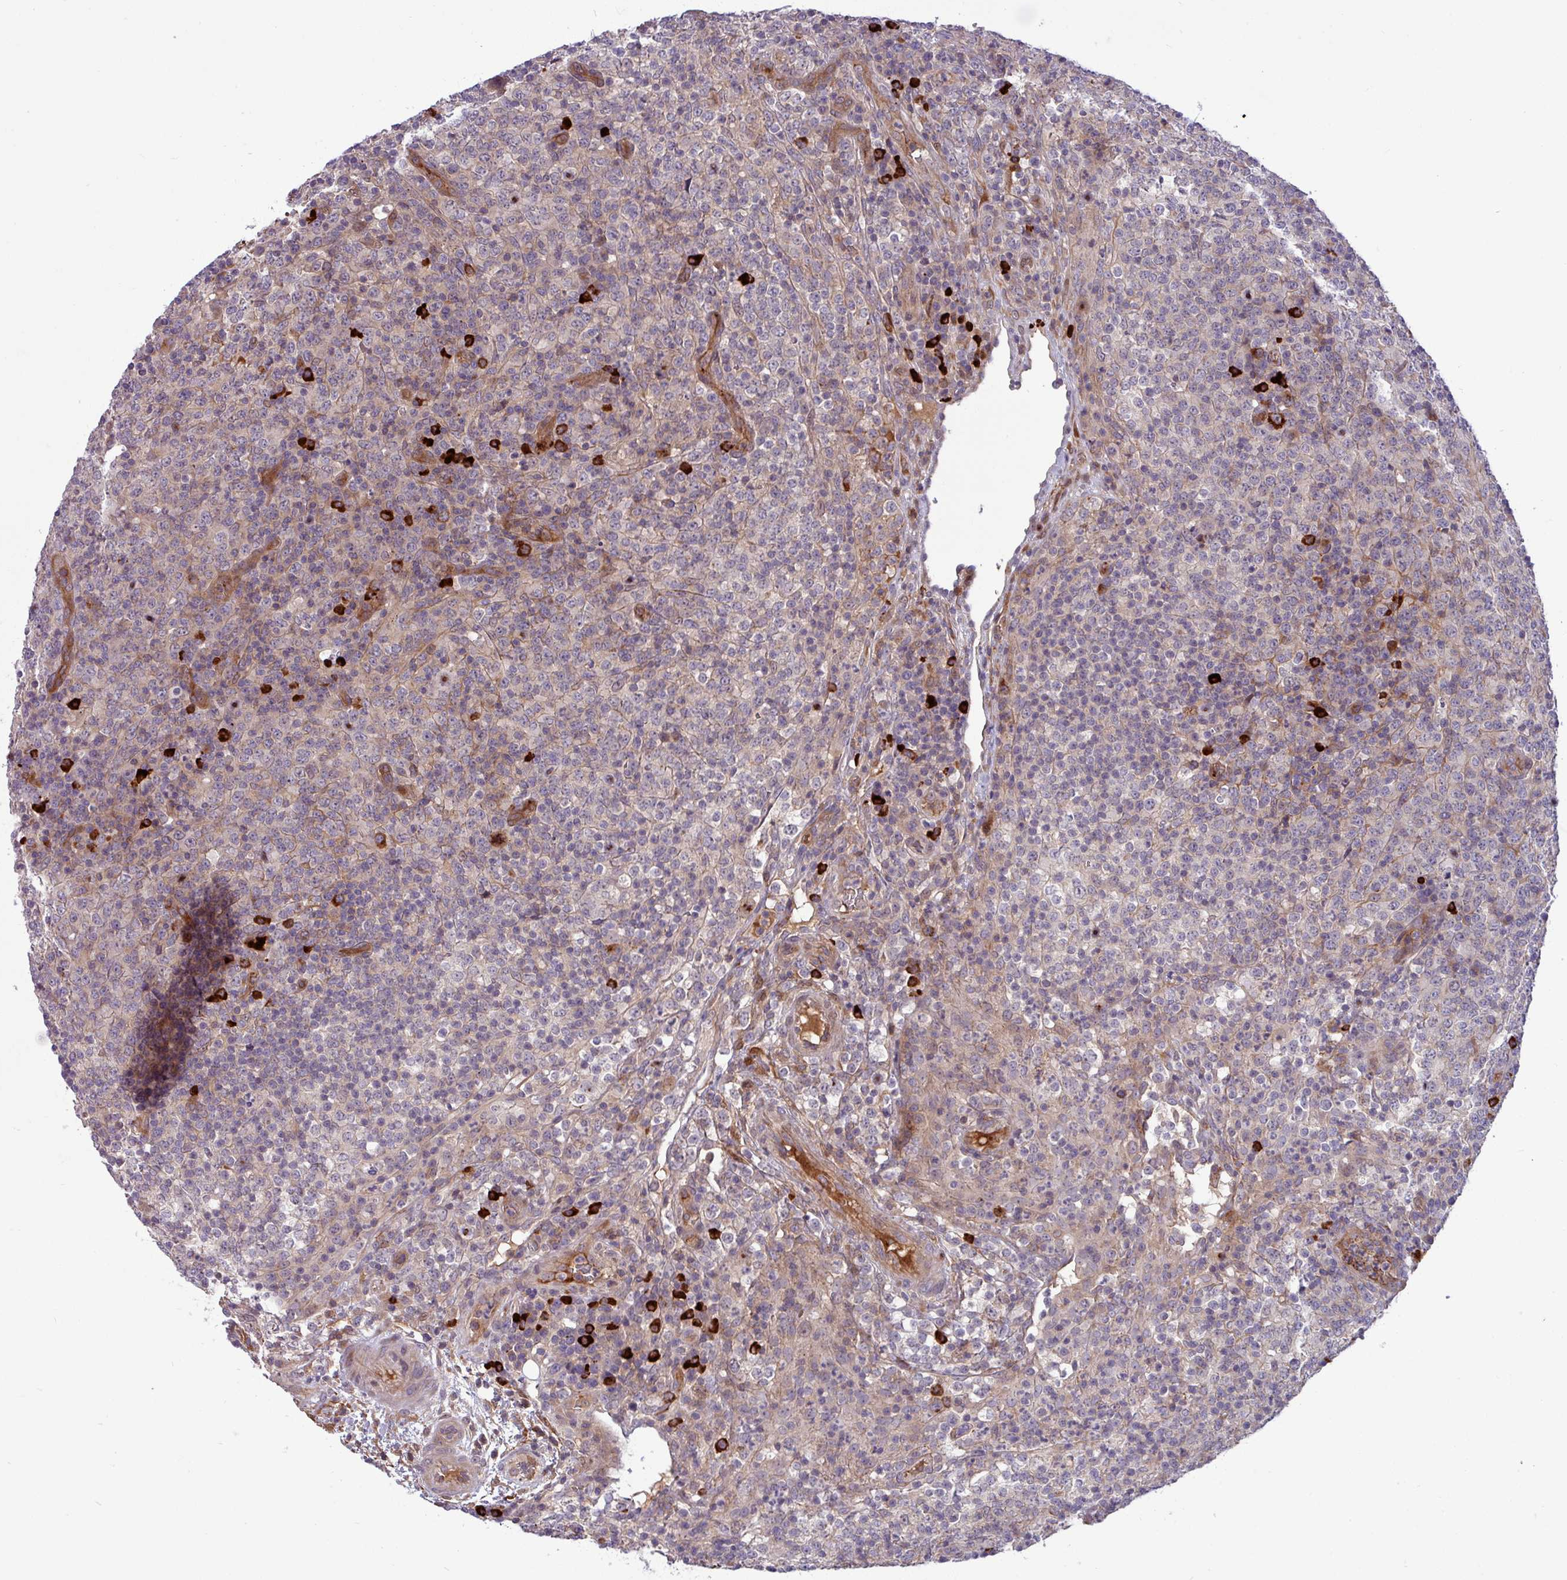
{"staining": {"intensity": "negative", "quantity": "none", "location": "none"}, "tissue": "lymphoma", "cell_type": "Tumor cells", "image_type": "cancer", "snomed": [{"axis": "morphology", "description": "Malignant lymphoma, non-Hodgkin's type, High grade"}, {"axis": "topography", "description": "Lymph node"}], "caption": "Immunohistochemistry (IHC) of high-grade malignant lymphoma, non-Hodgkin's type exhibits no staining in tumor cells.", "gene": "B4GALNT4", "patient": {"sex": "male", "age": 54}}